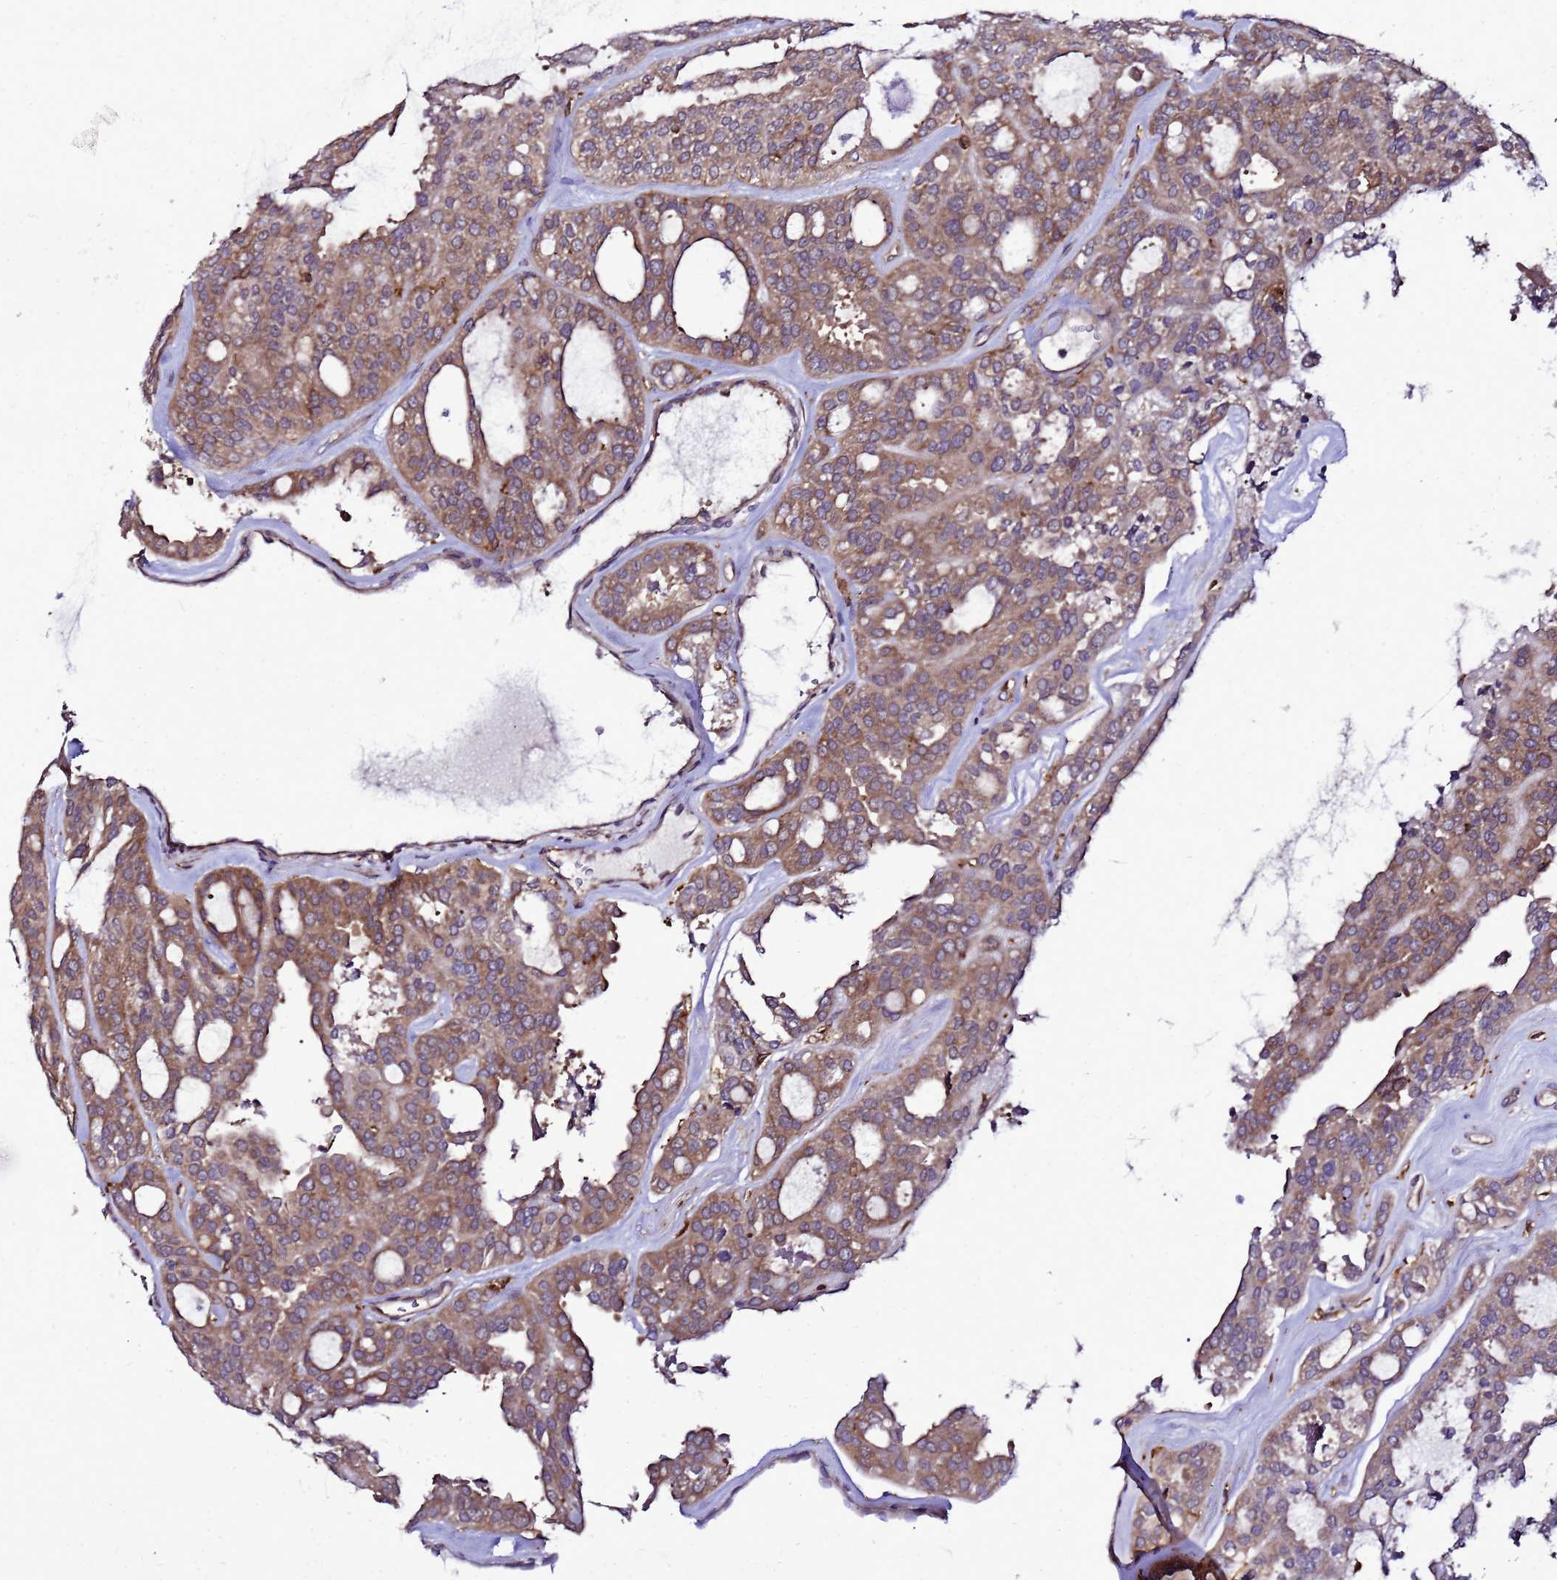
{"staining": {"intensity": "moderate", "quantity": "25%-75%", "location": "cytoplasmic/membranous"}, "tissue": "thyroid cancer", "cell_type": "Tumor cells", "image_type": "cancer", "snomed": [{"axis": "morphology", "description": "Follicular adenoma carcinoma, NOS"}, {"axis": "topography", "description": "Thyroid gland"}], "caption": "Immunohistochemical staining of thyroid follicular adenoma carcinoma shows moderate cytoplasmic/membranous protein expression in approximately 25%-75% of tumor cells.", "gene": "TRABD", "patient": {"sex": "male", "age": 75}}